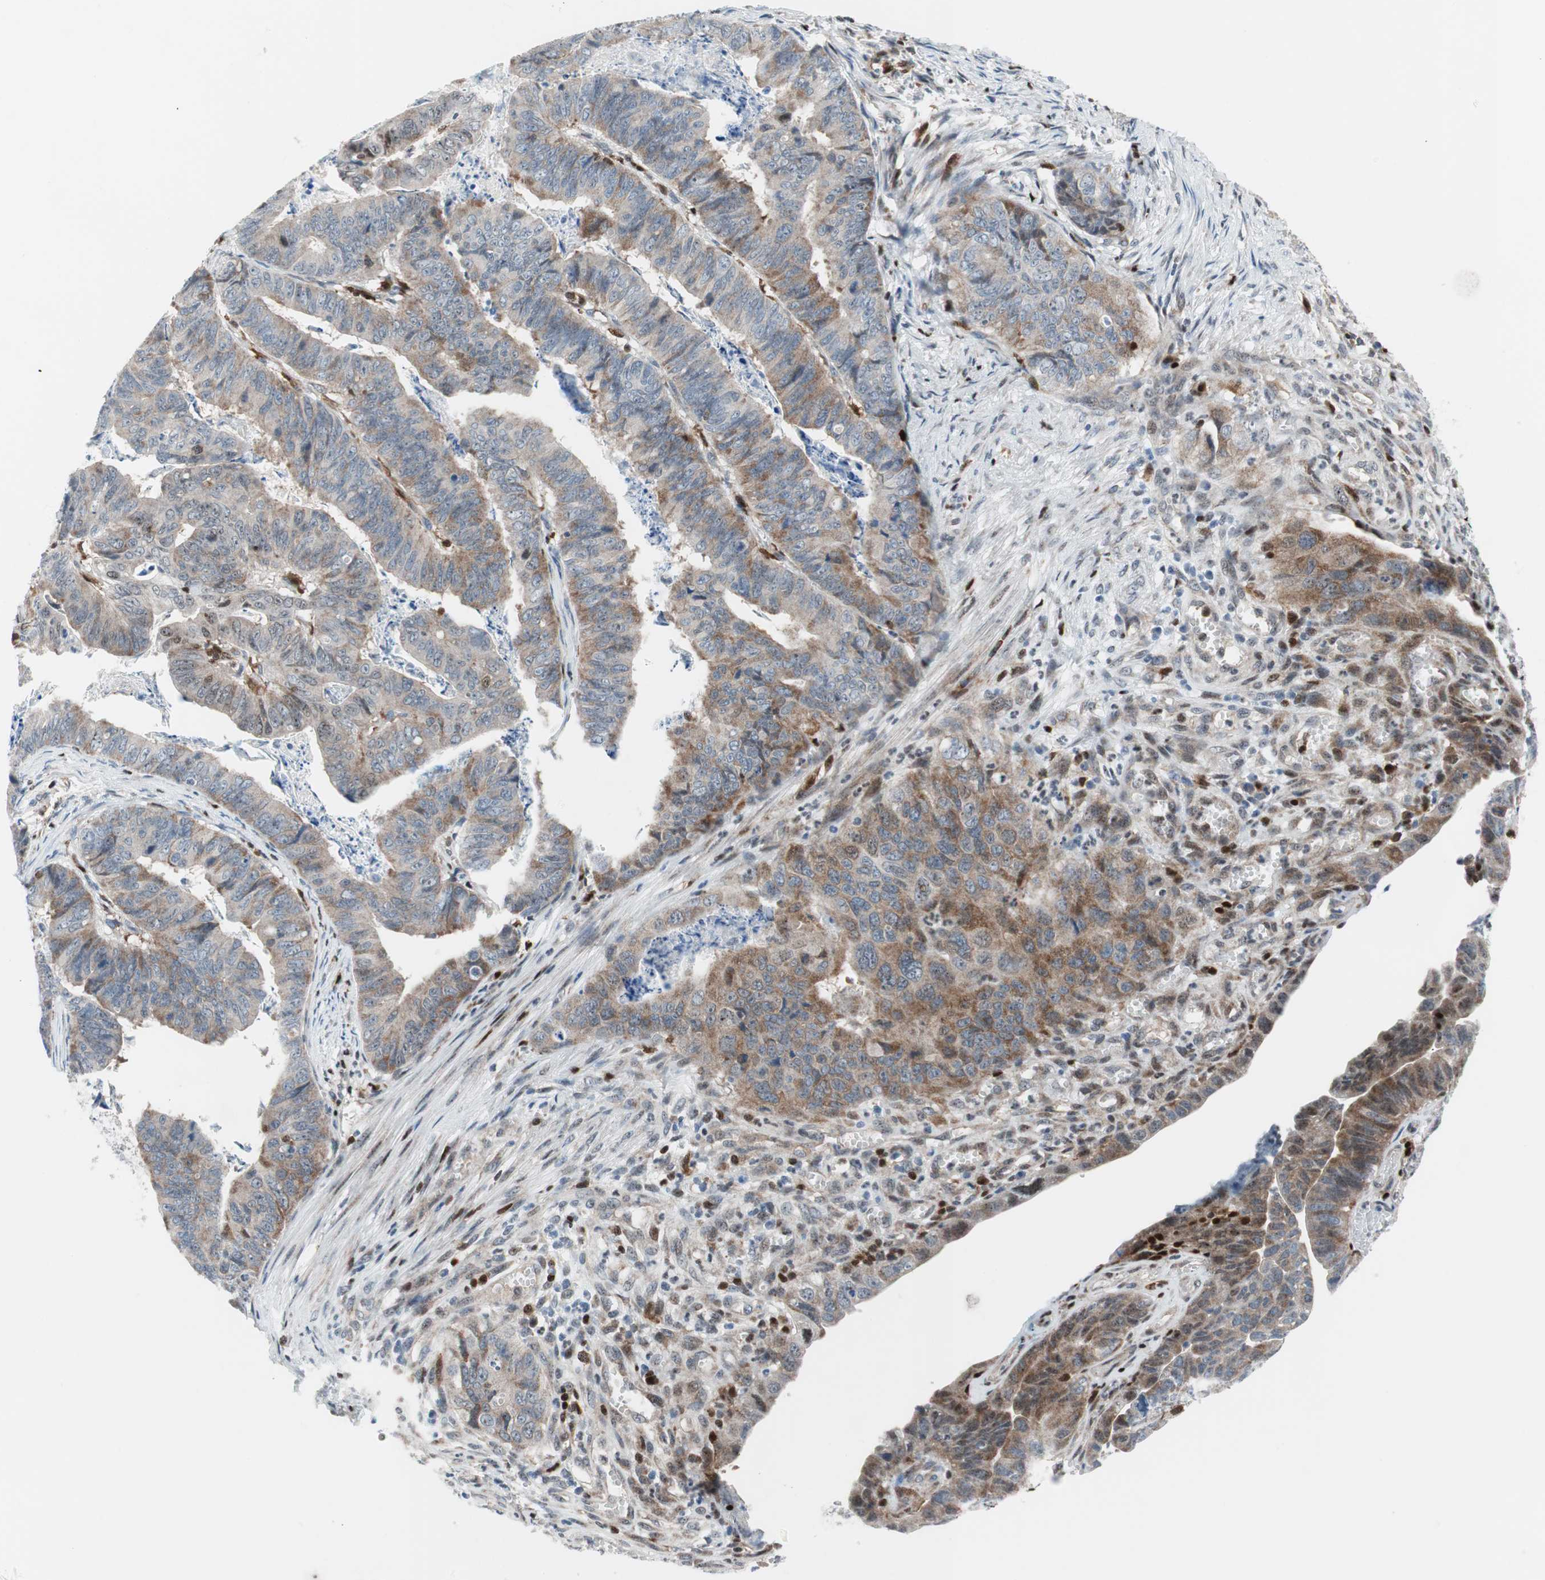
{"staining": {"intensity": "moderate", "quantity": "25%-75%", "location": "cytoplasmic/membranous"}, "tissue": "stomach cancer", "cell_type": "Tumor cells", "image_type": "cancer", "snomed": [{"axis": "morphology", "description": "Adenocarcinoma, NOS"}, {"axis": "topography", "description": "Stomach, lower"}], "caption": "Stomach cancer stained with a brown dye reveals moderate cytoplasmic/membranous positive staining in about 25%-75% of tumor cells.", "gene": "RGS10", "patient": {"sex": "male", "age": 77}}